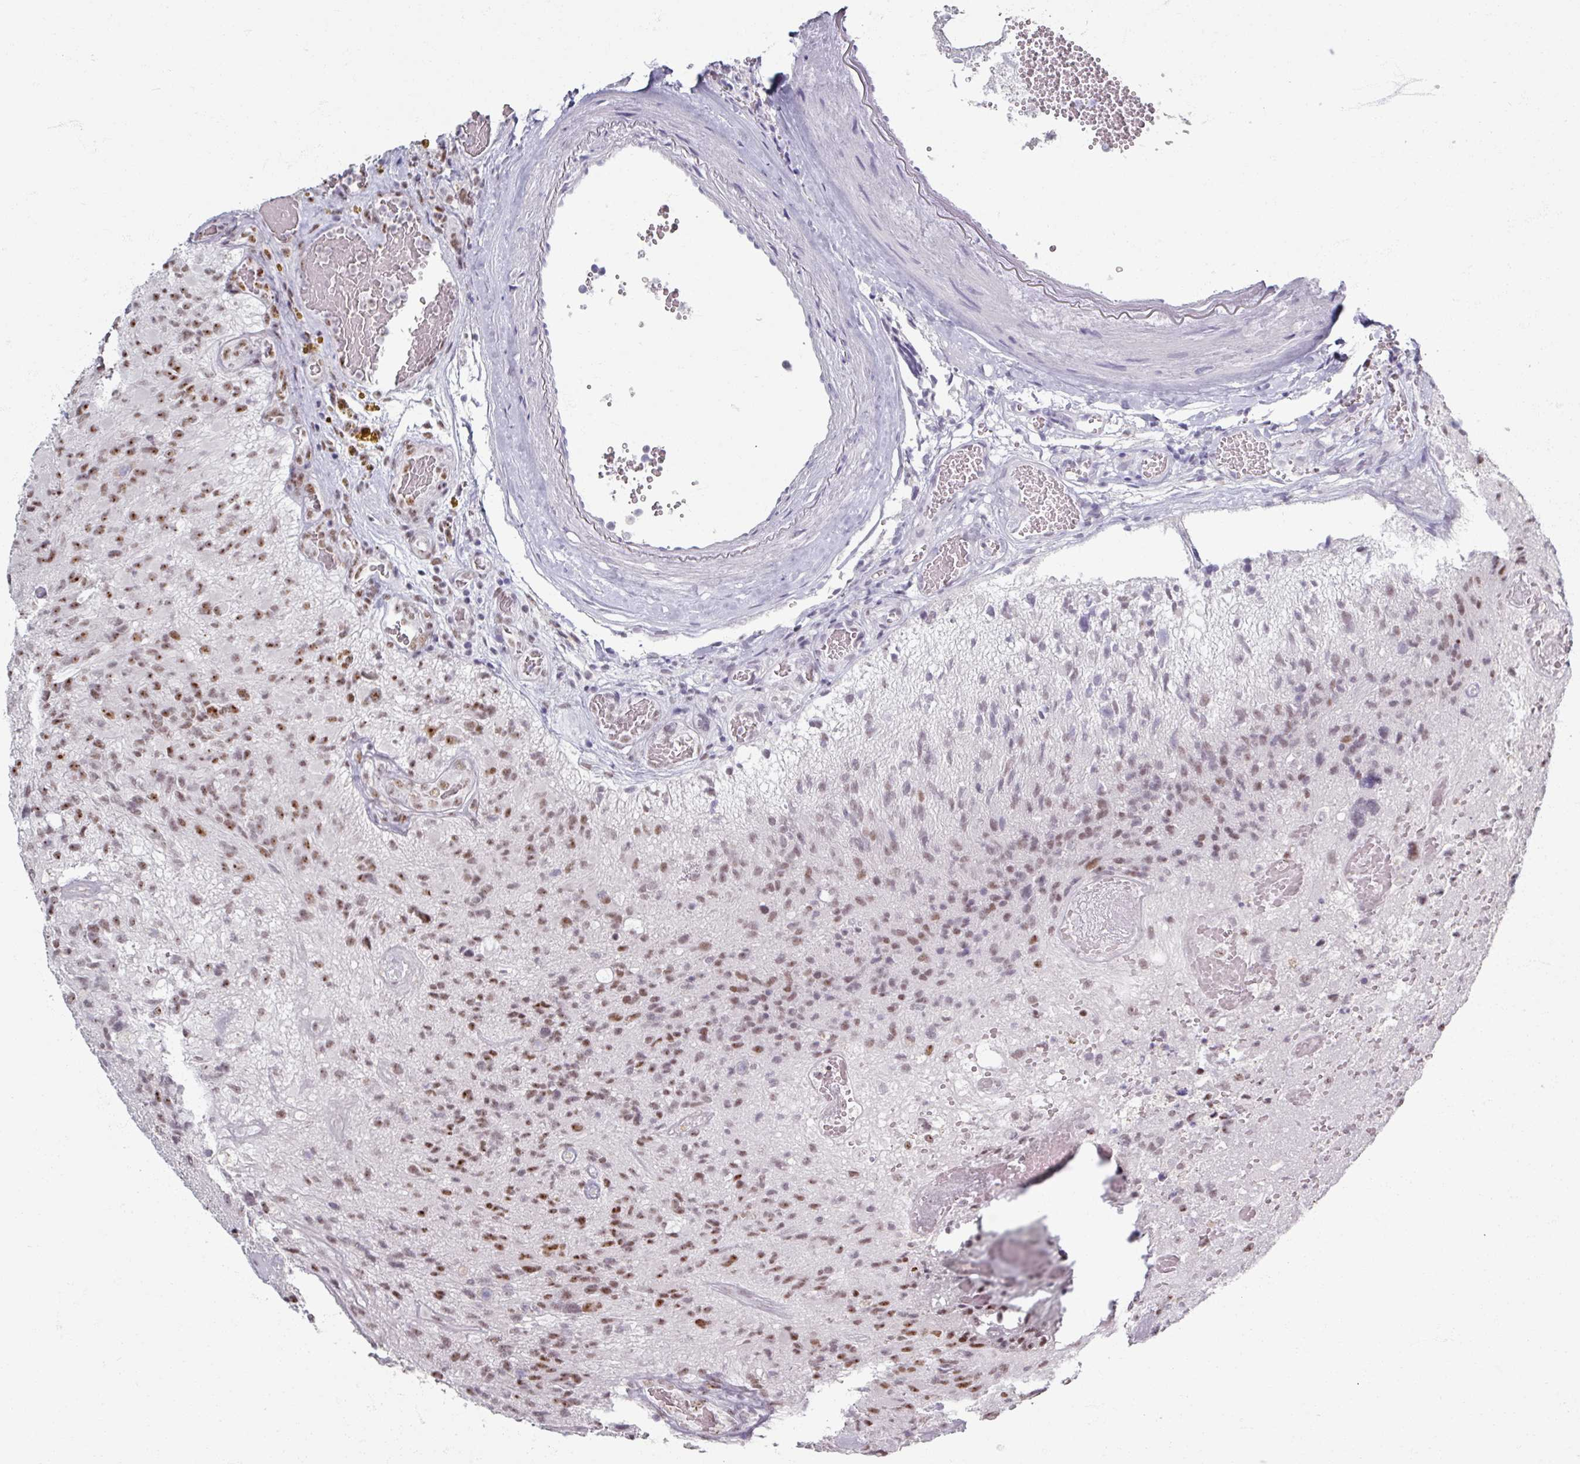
{"staining": {"intensity": "strong", "quantity": ">75%", "location": "nuclear"}, "tissue": "glioma", "cell_type": "Tumor cells", "image_type": "cancer", "snomed": [{"axis": "morphology", "description": "Glioma, malignant, High grade"}, {"axis": "topography", "description": "Brain"}], "caption": "IHC (DAB) staining of malignant glioma (high-grade) displays strong nuclear protein expression in about >75% of tumor cells. (DAB IHC, brown staining for protein, blue staining for nuclei).", "gene": "ADAR", "patient": {"sex": "male", "age": 76}}